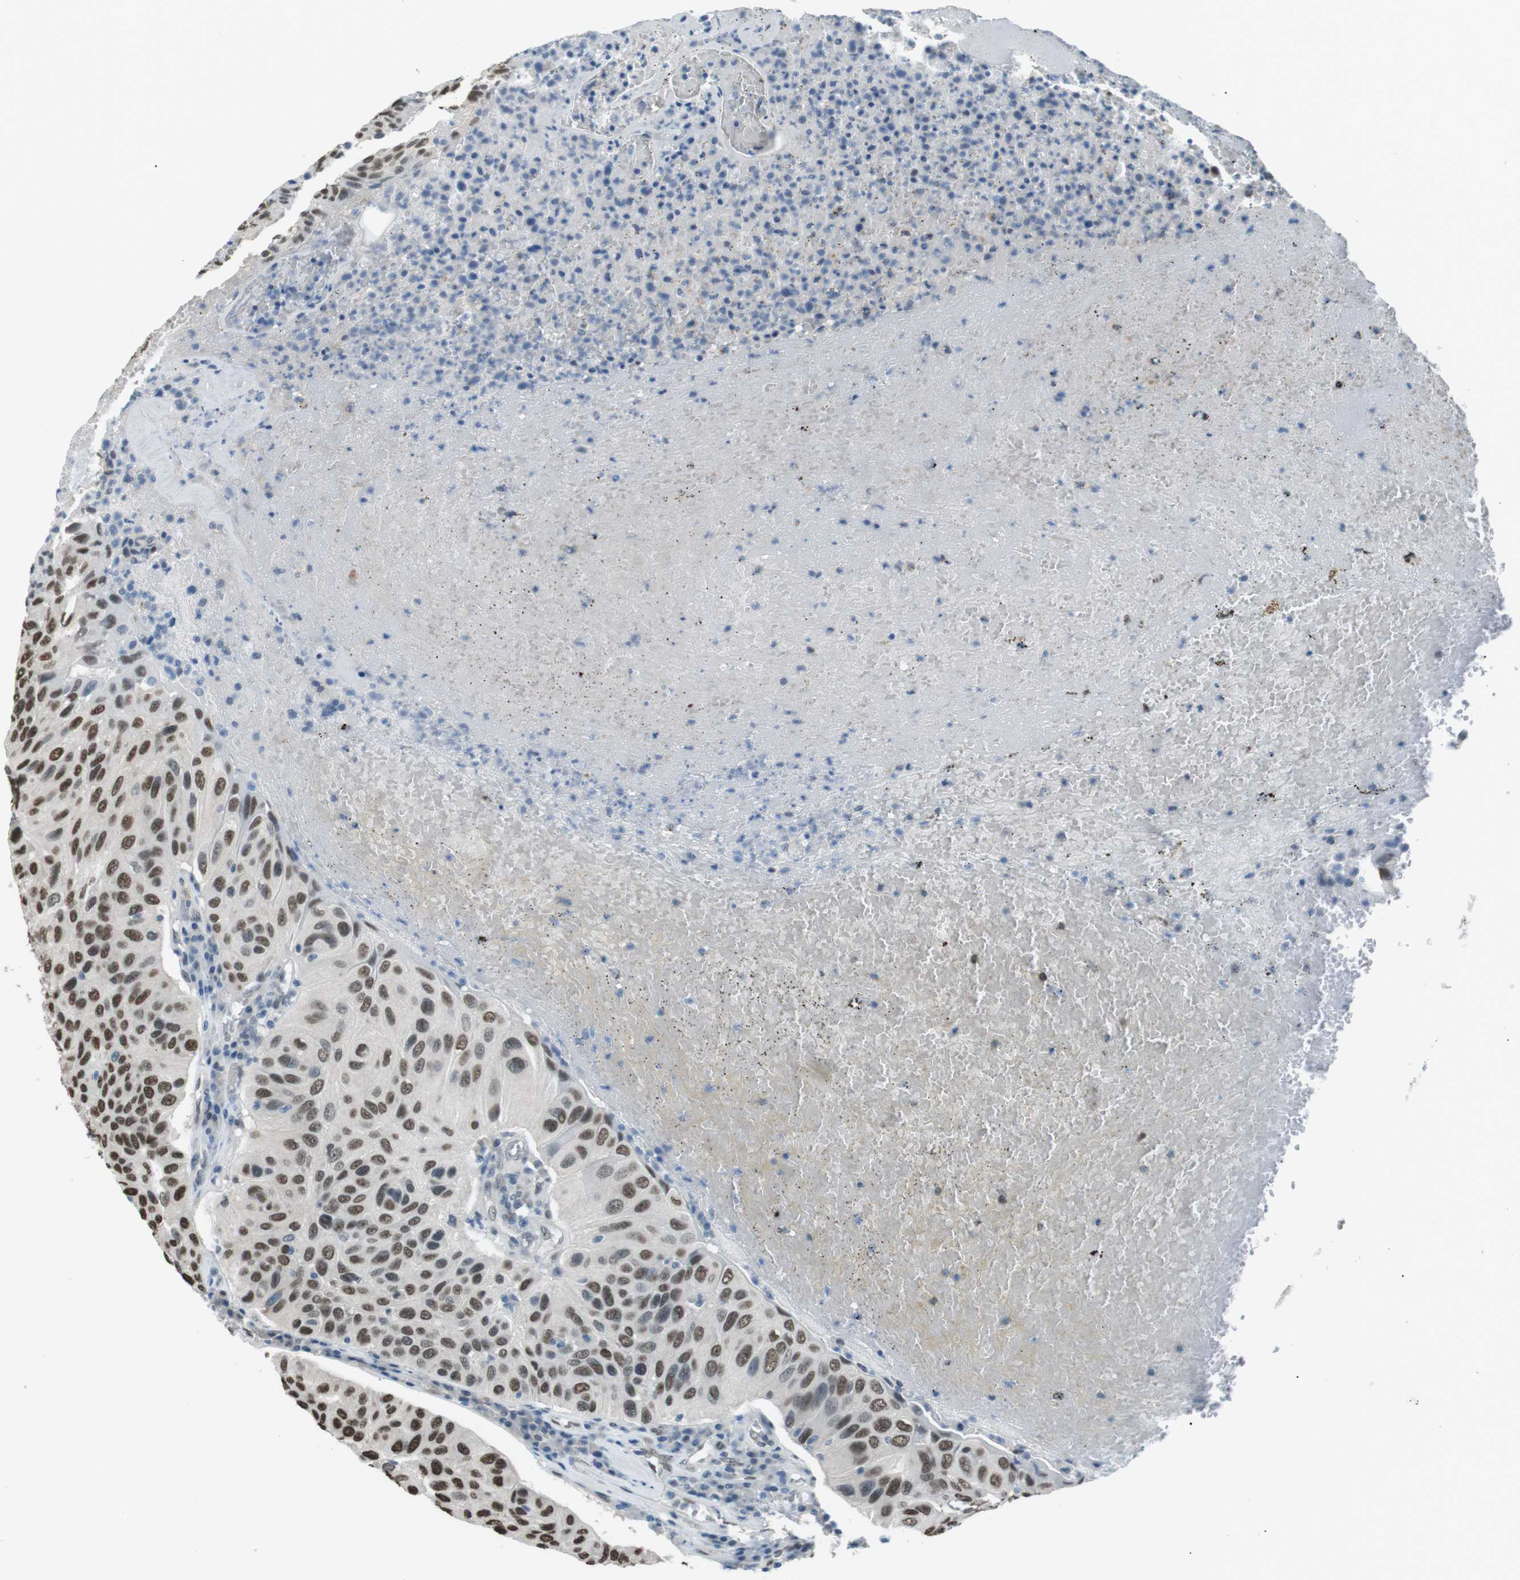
{"staining": {"intensity": "moderate", "quantity": ">75%", "location": "nuclear"}, "tissue": "urothelial cancer", "cell_type": "Tumor cells", "image_type": "cancer", "snomed": [{"axis": "morphology", "description": "Urothelial carcinoma, High grade"}, {"axis": "topography", "description": "Urinary bladder"}], "caption": "Human urothelial cancer stained with a protein marker shows moderate staining in tumor cells.", "gene": "SRPK2", "patient": {"sex": "male", "age": 66}}